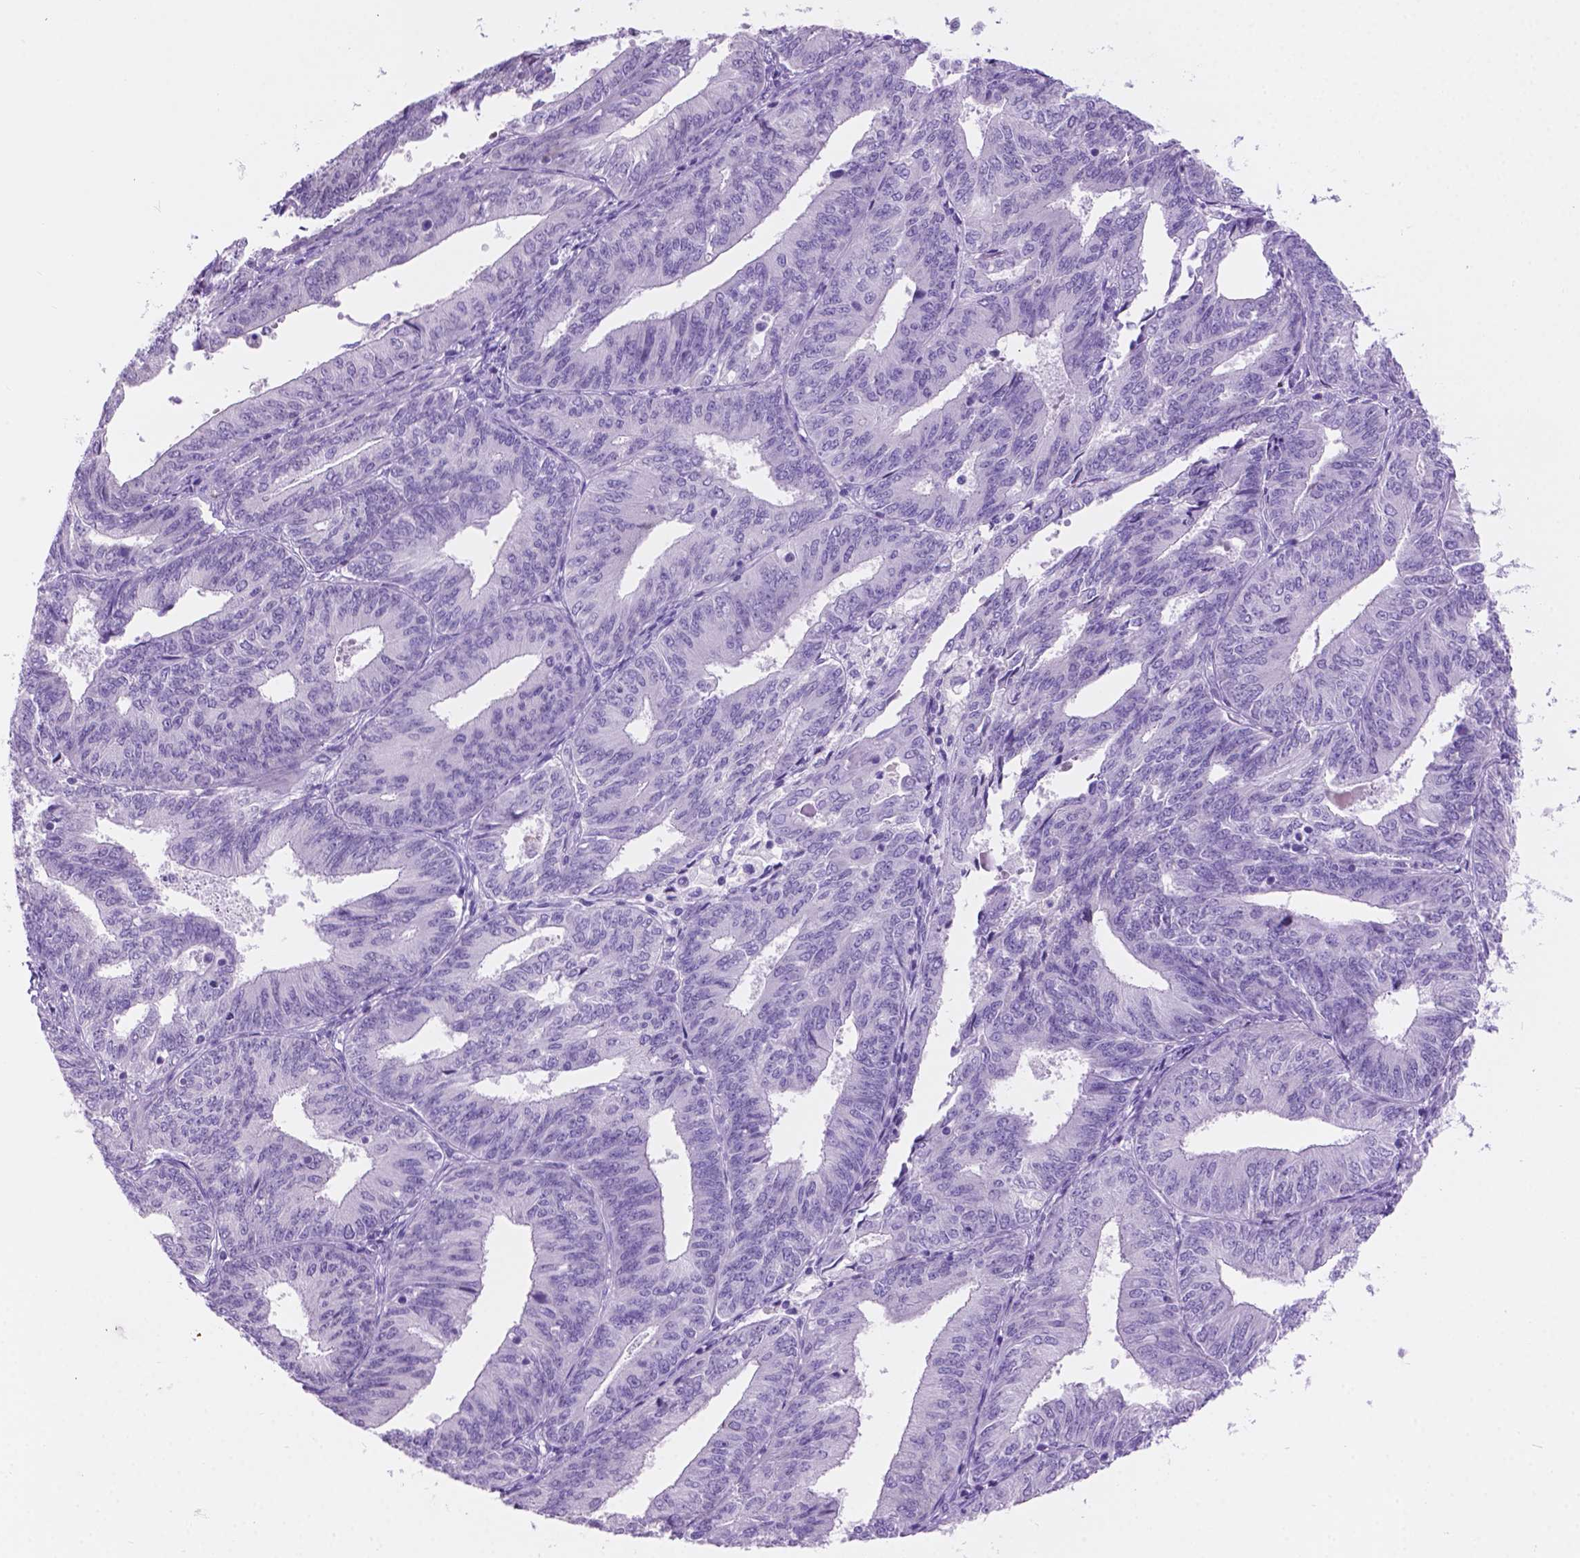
{"staining": {"intensity": "negative", "quantity": "none", "location": "none"}, "tissue": "endometrial cancer", "cell_type": "Tumor cells", "image_type": "cancer", "snomed": [{"axis": "morphology", "description": "Adenocarcinoma, NOS"}, {"axis": "topography", "description": "Endometrium"}], "caption": "Endometrial cancer was stained to show a protein in brown. There is no significant staining in tumor cells. The staining is performed using DAB (3,3'-diaminobenzidine) brown chromogen with nuclei counter-stained in using hematoxylin.", "gene": "GRIN2B", "patient": {"sex": "female", "age": 58}}